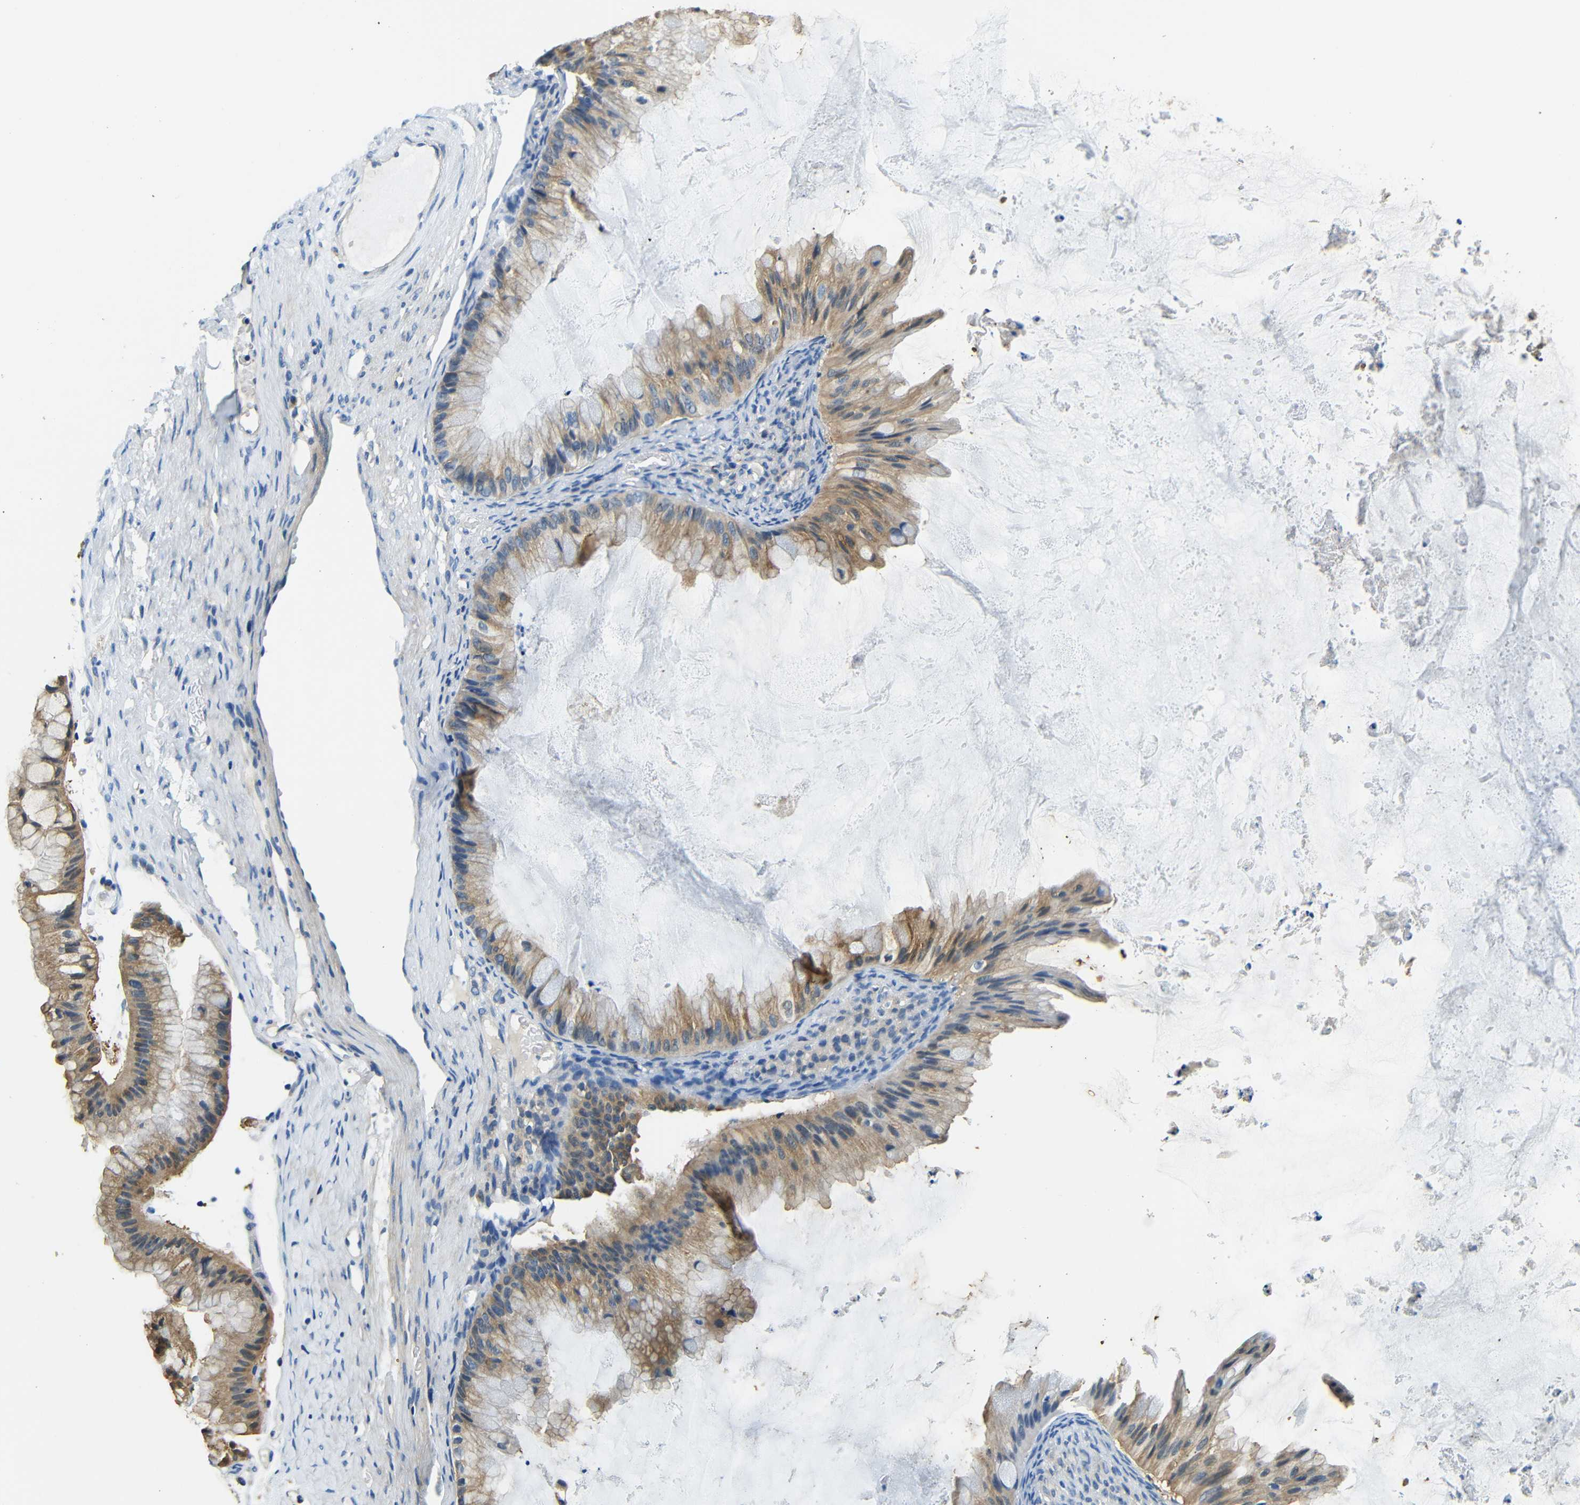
{"staining": {"intensity": "moderate", "quantity": ">75%", "location": "cytoplasmic/membranous"}, "tissue": "ovarian cancer", "cell_type": "Tumor cells", "image_type": "cancer", "snomed": [{"axis": "morphology", "description": "Cystadenocarcinoma, mucinous, NOS"}, {"axis": "topography", "description": "Ovary"}], "caption": "A photomicrograph of ovarian cancer (mucinous cystadenocarcinoma) stained for a protein reveals moderate cytoplasmic/membranous brown staining in tumor cells. The staining was performed using DAB, with brown indicating positive protein expression. Nuclei are stained blue with hematoxylin.", "gene": "FMO5", "patient": {"sex": "female", "age": 61}}